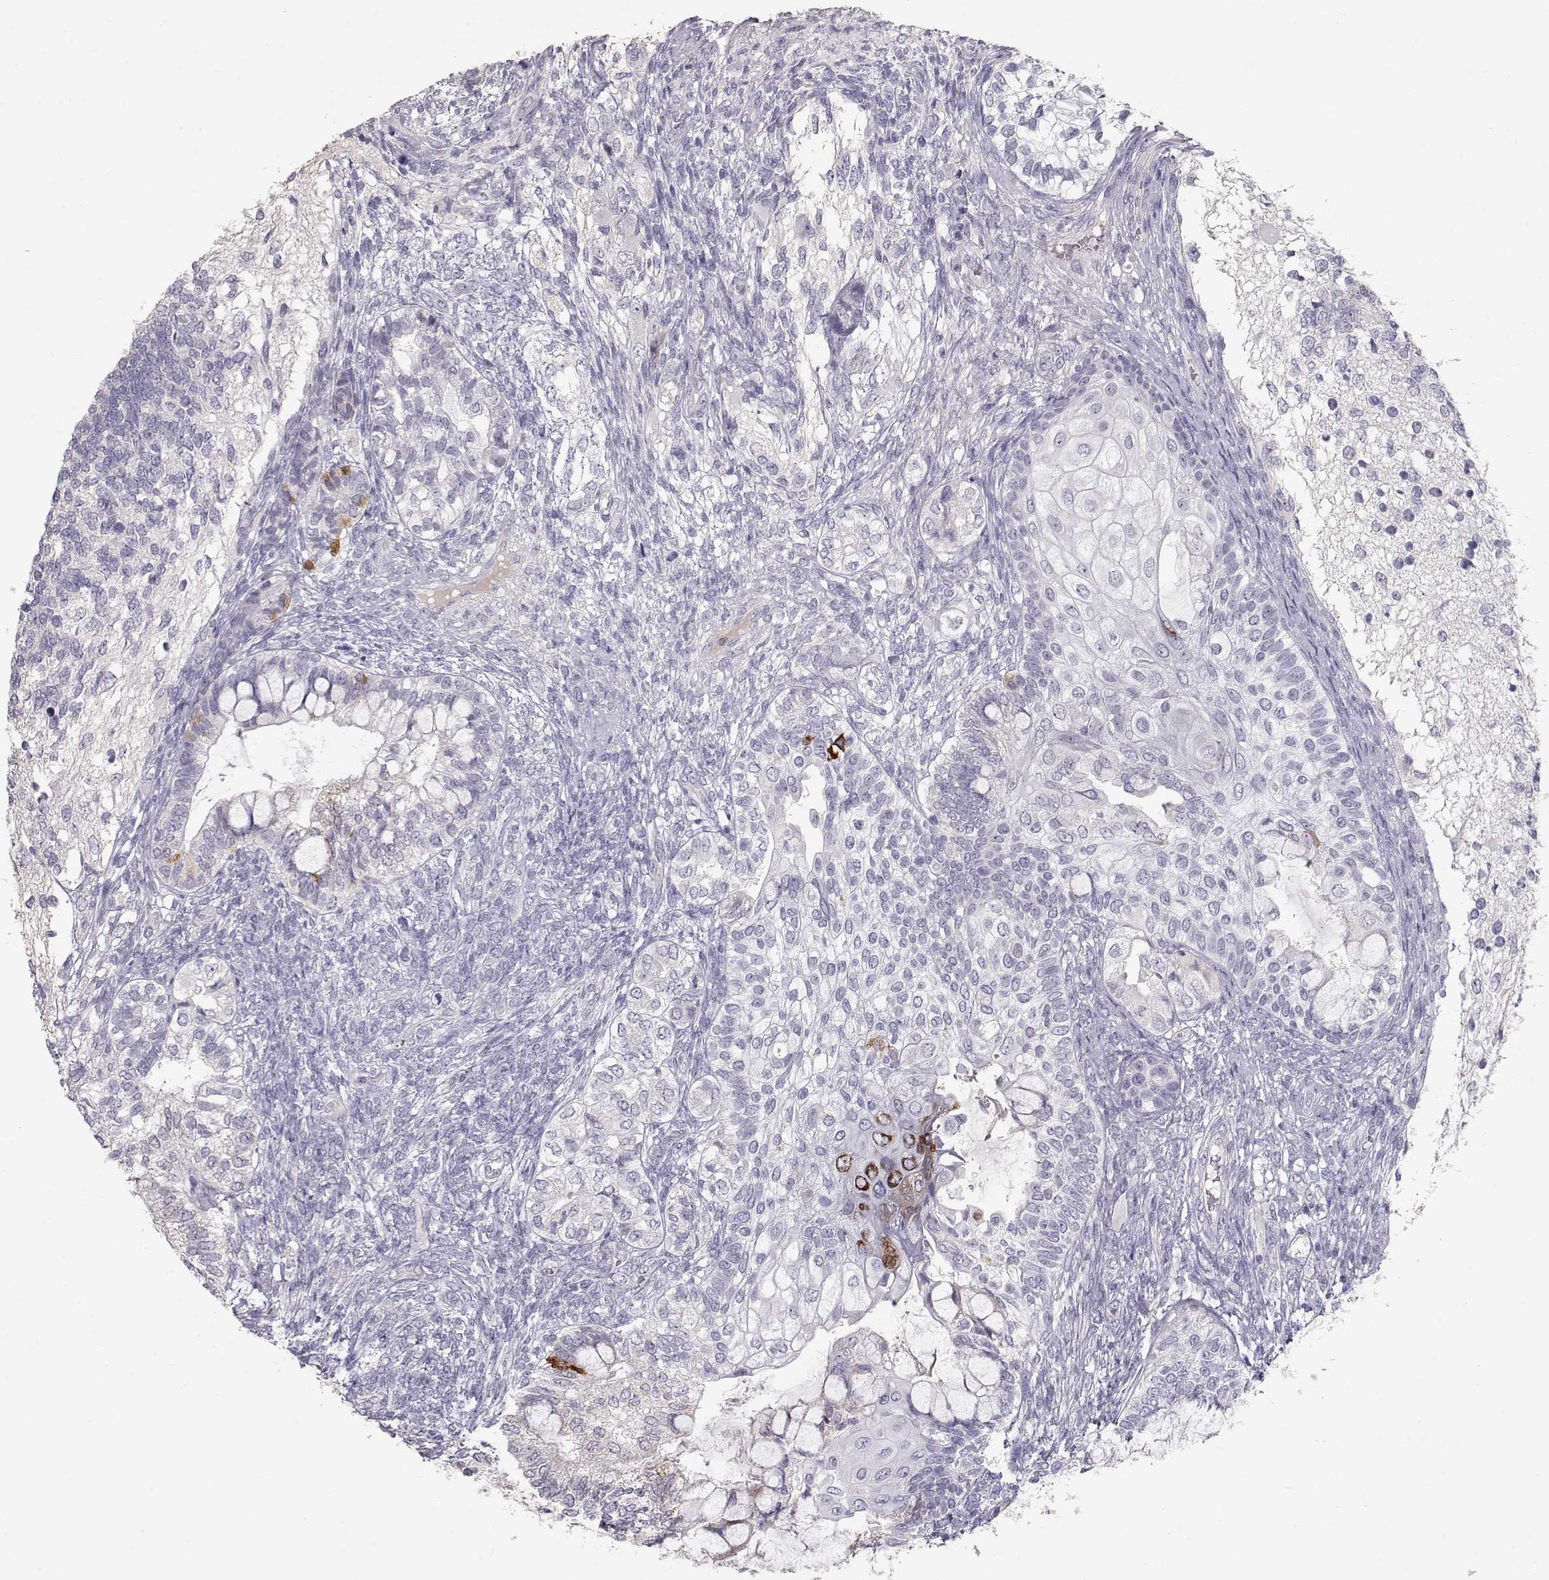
{"staining": {"intensity": "negative", "quantity": "none", "location": "none"}, "tissue": "testis cancer", "cell_type": "Tumor cells", "image_type": "cancer", "snomed": [{"axis": "morphology", "description": "Seminoma, NOS"}, {"axis": "morphology", "description": "Carcinoma, Embryonal, NOS"}, {"axis": "topography", "description": "Testis"}], "caption": "Immunohistochemistry (IHC) micrograph of neoplastic tissue: testis cancer (seminoma) stained with DAB (3,3'-diaminobenzidine) exhibits no significant protein staining in tumor cells.", "gene": "SLC18A1", "patient": {"sex": "male", "age": 41}}